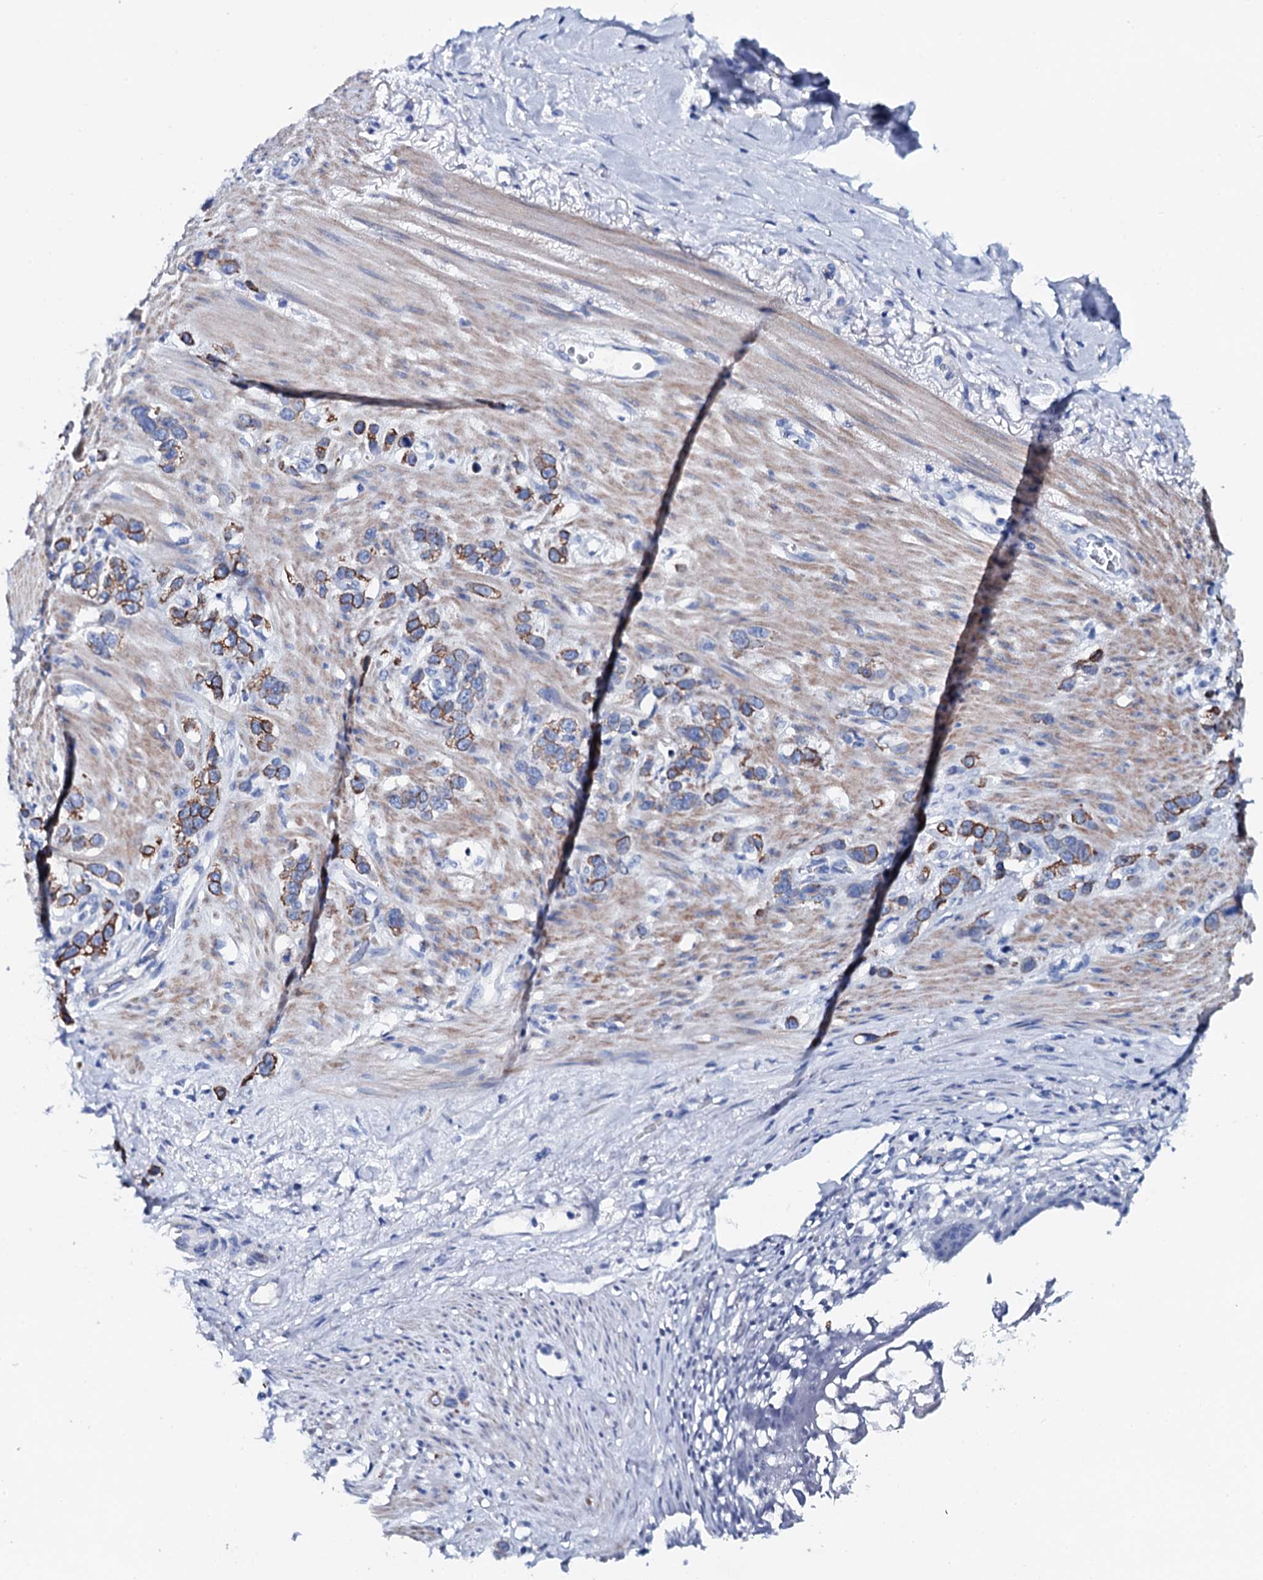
{"staining": {"intensity": "strong", "quantity": ">75%", "location": "cytoplasmic/membranous"}, "tissue": "stomach cancer", "cell_type": "Tumor cells", "image_type": "cancer", "snomed": [{"axis": "morphology", "description": "Adenocarcinoma, NOS"}, {"axis": "morphology", "description": "Adenocarcinoma, High grade"}, {"axis": "topography", "description": "Stomach, upper"}, {"axis": "topography", "description": "Stomach, lower"}], "caption": "An image of stomach cancer (adenocarcinoma) stained for a protein displays strong cytoplasmic/membranous brown staining in tumor cells. The staining was performed using DAB to visualize the protein expression in brown, while the nuclei were stained in blue with hematoxylin (Magnification: 20x).", "gene": "GYS2", "patient": {"sex": "female", "age": 65}}